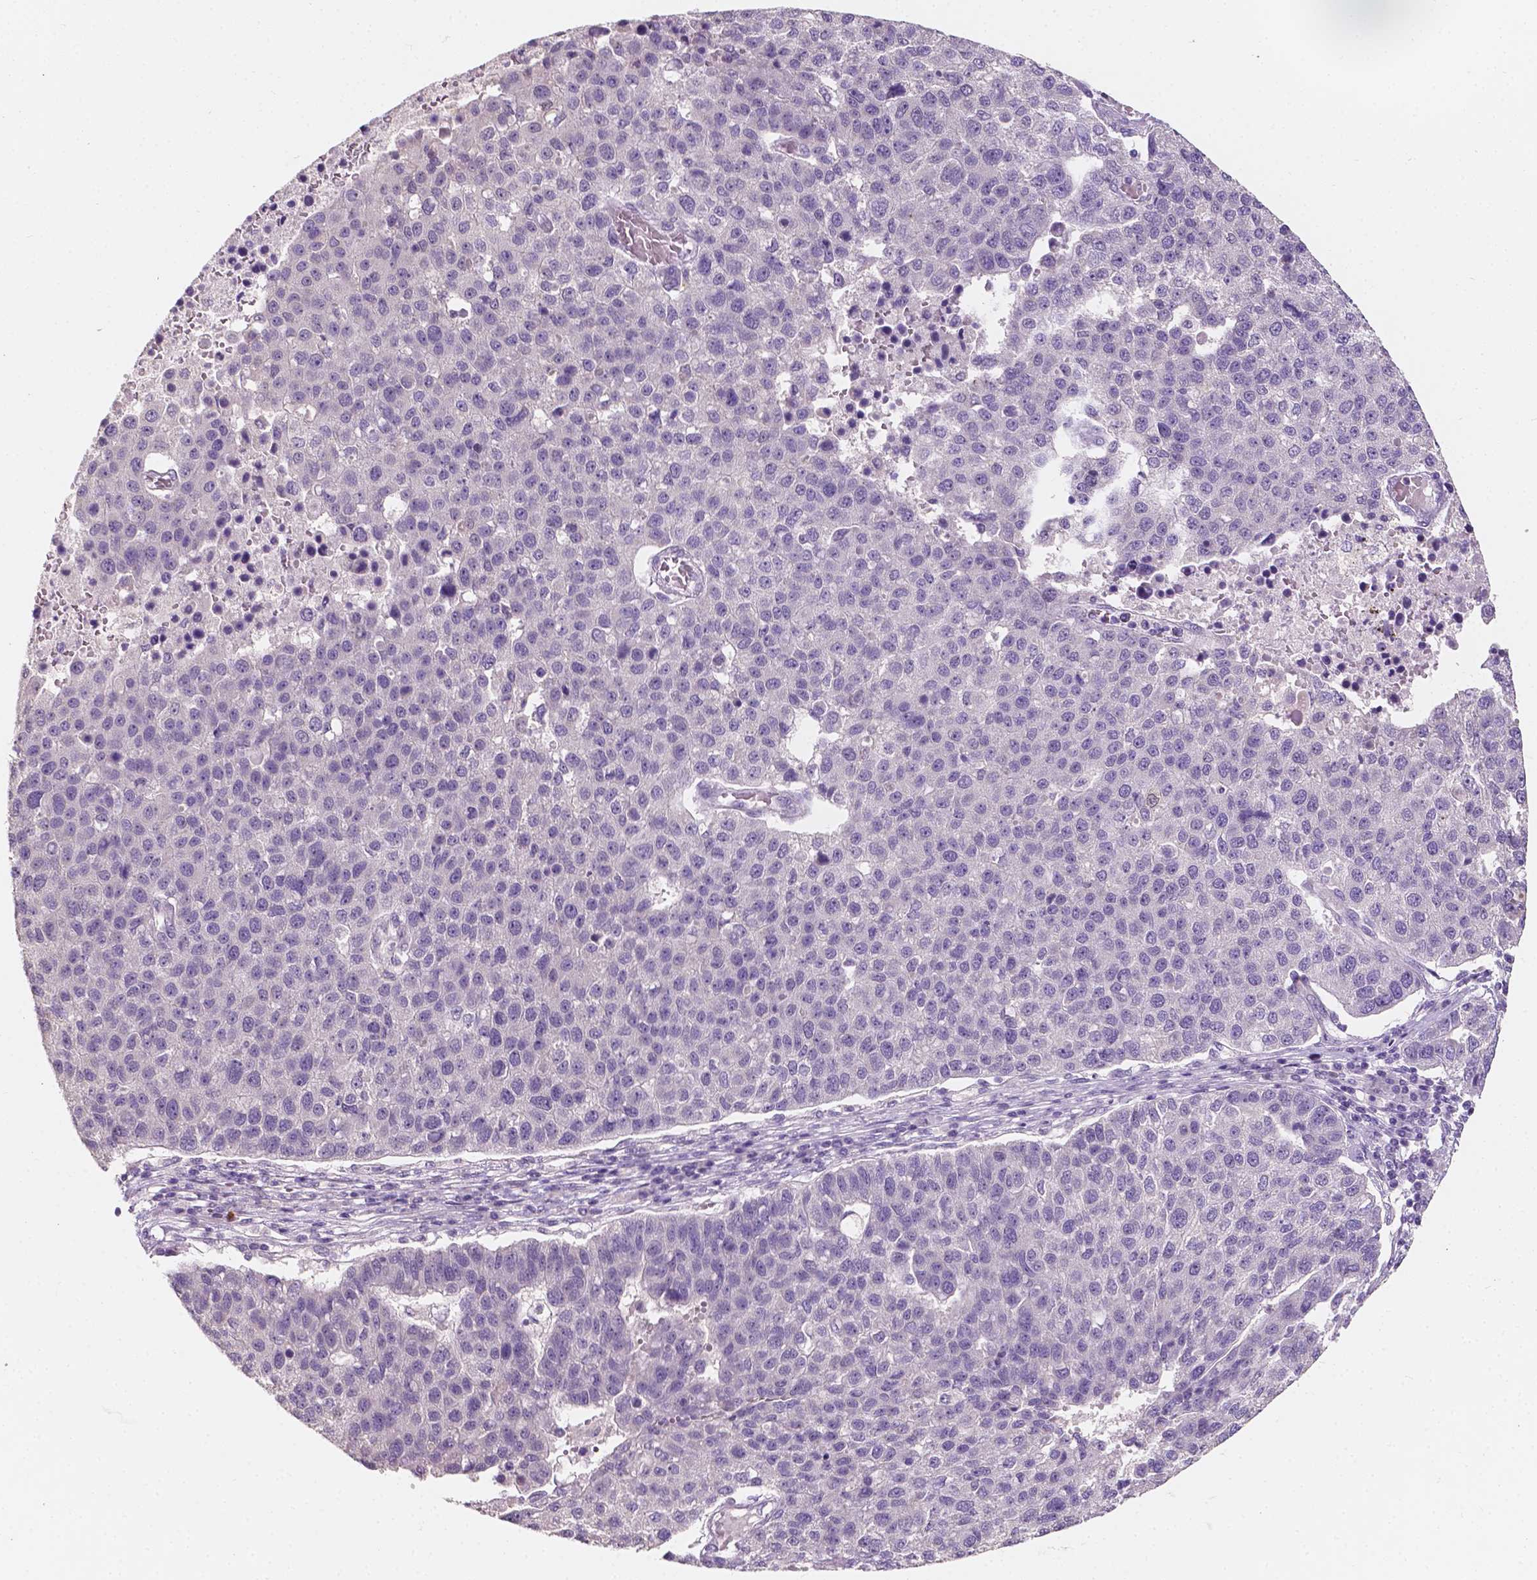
{"staining": {"intensity": "negative", "quantity": "none", "location": "none"}, "tissue": "pancreatic cancer", "cell_type": "Tumor cells", "image_type": "cancer", "snomed": [{"axis": "morphology", "description": "Adenocarcinoma, NOS"}, {"axis": "topography", "description": "Pancreas"}], "caption": "Pancreatic cancer (adenocarcinoma) stained for a protein using IHC exhibits no staining tumor cells.", "gene": "TAL1", "patient": {"sex": "female", "age": 61}}